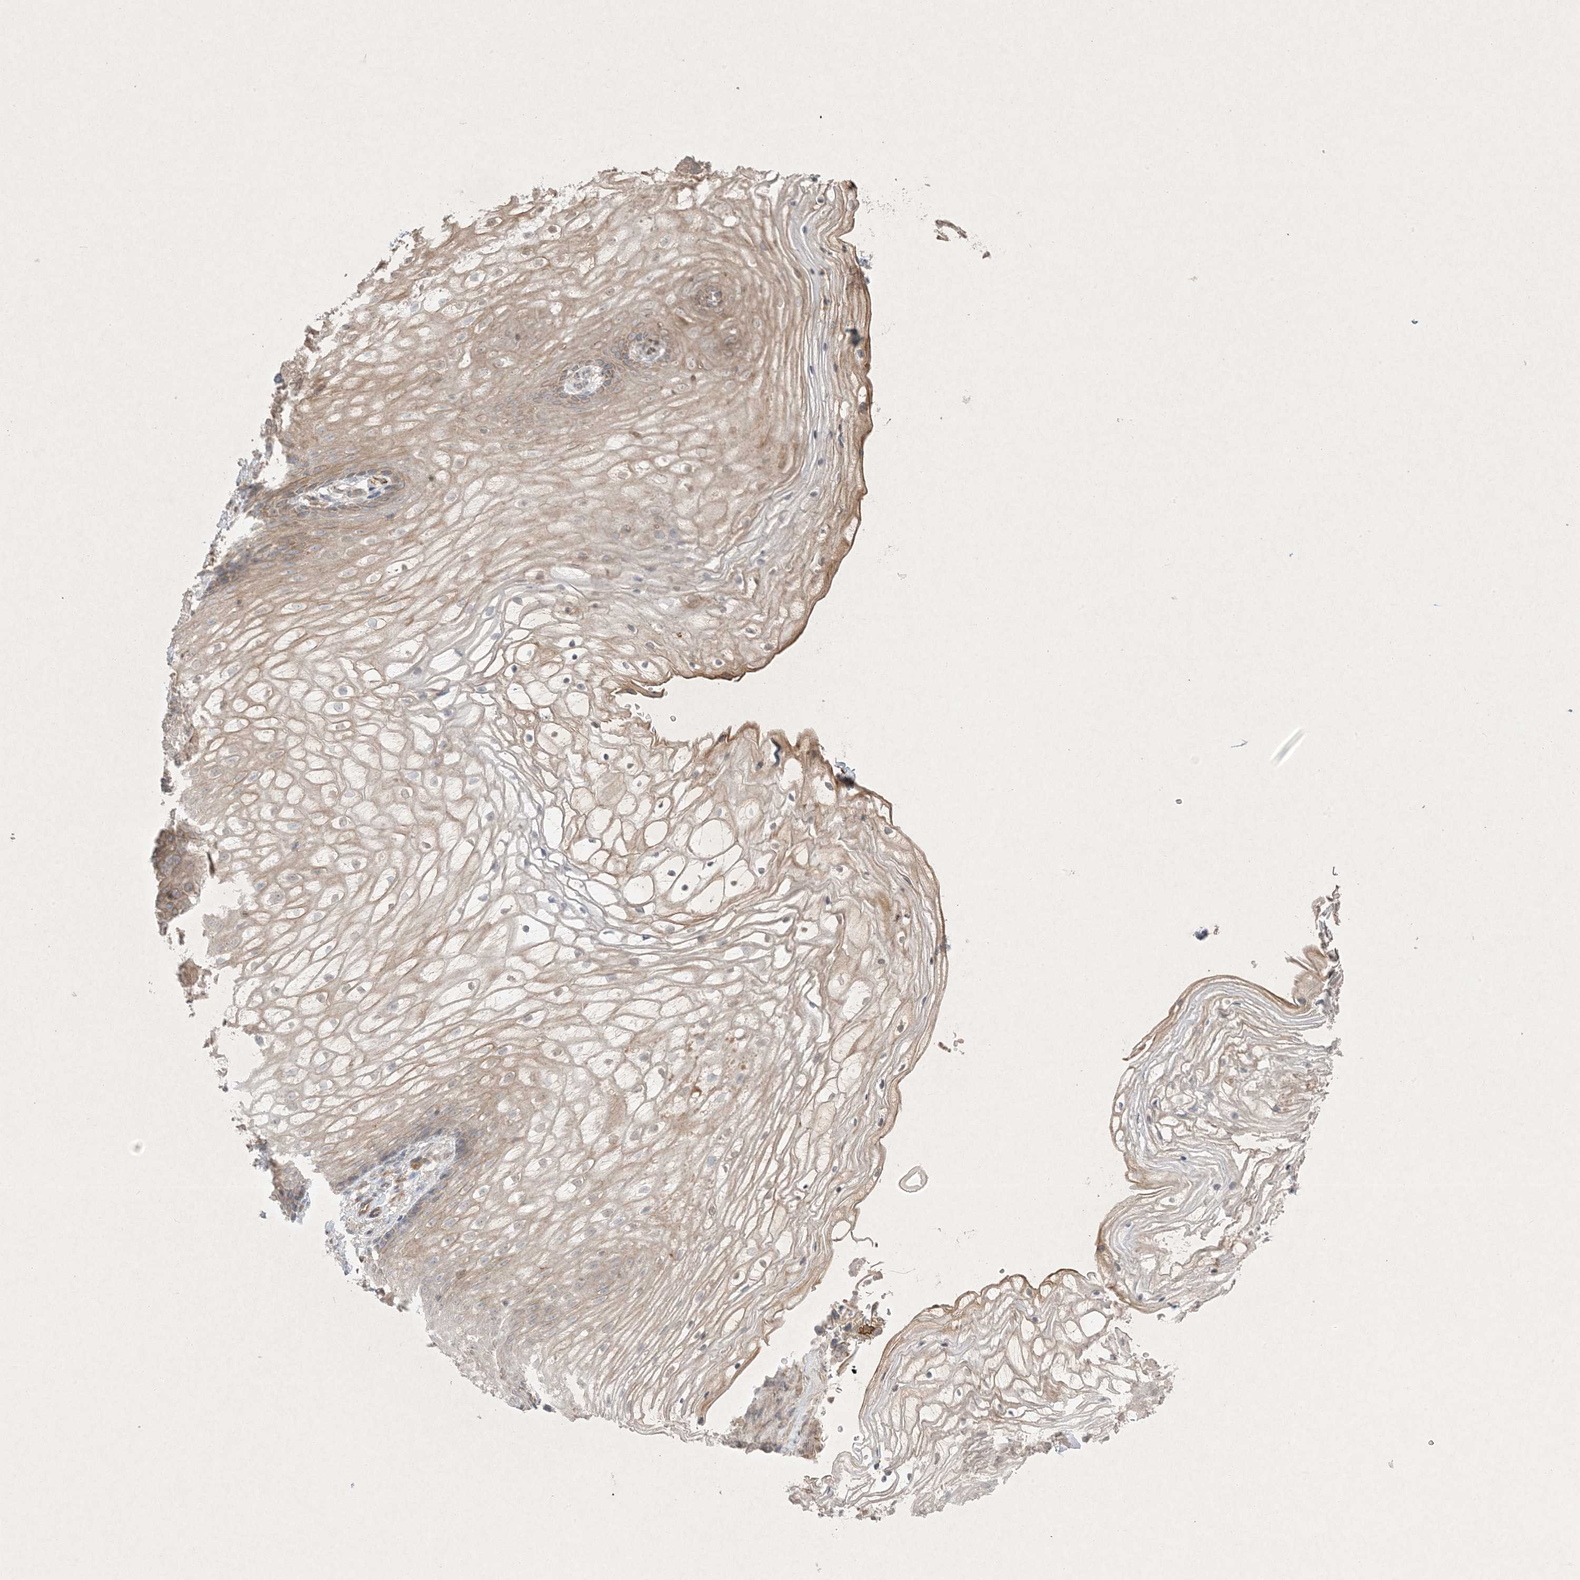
{"staining": {"intensity": "moderate", "quantity": "25%-75%", "location": "cytoplasmic/membranous"}, "tissue": "vagina", "cell_type": "Squamous epithelial cells", "image_type": "normal", "snomed": [{"axis": "morphology", "description": "Normal tissue, NOS"}, {"axis": "topography", "description": "Vagina"}], "caption": "A micrograph of vagina stained for a protein reveals moderate cytoplasmic/membranous brown staining in squamous epithelial cells. Immunohistochemistry stains the protein of interest in brown and the nuclei are stained blue.", "gene": "PRSS36", "patient": {"sex": "female", "age": 60}}